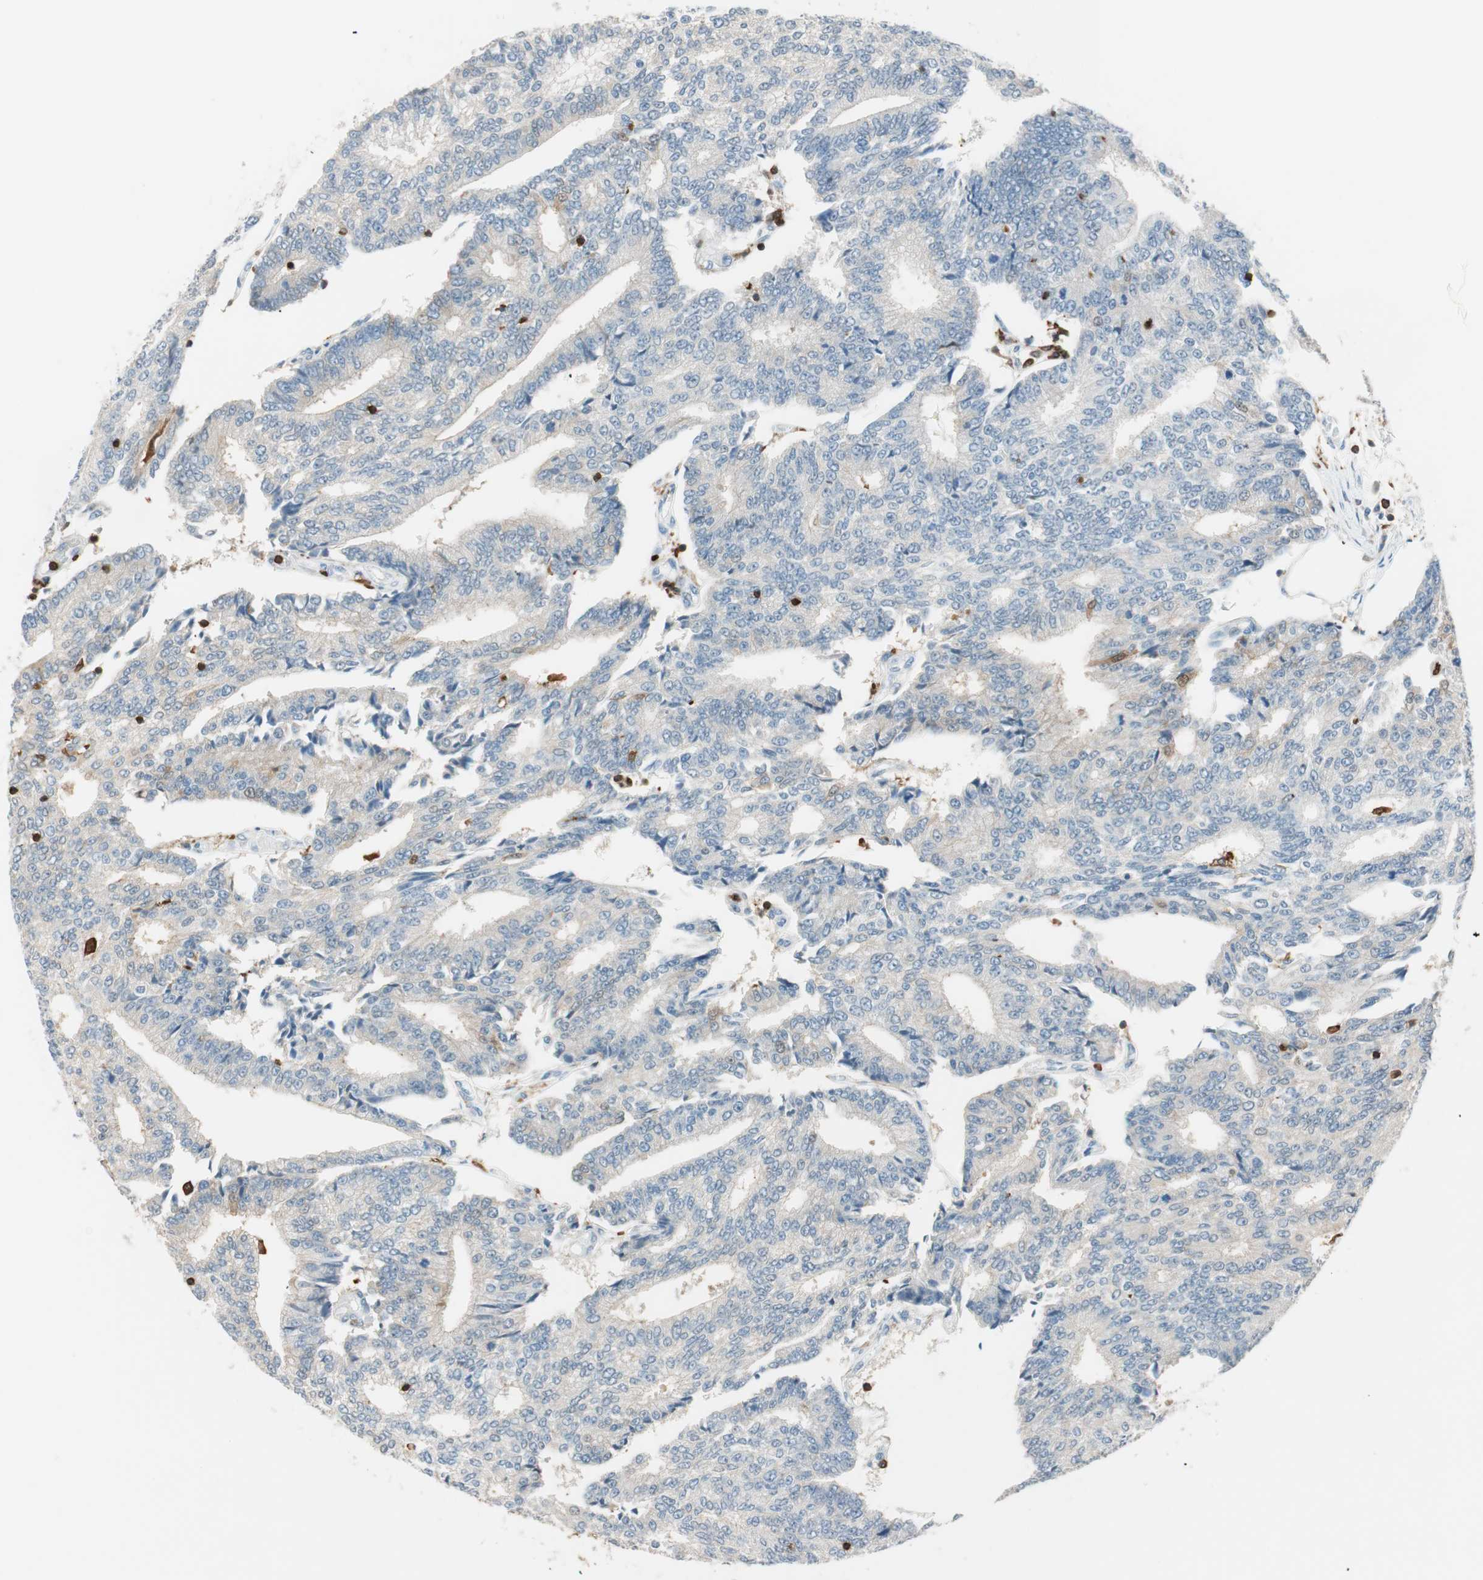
{"staining": {"intensity": "weak", "quantity": "<25%", "location": "cytoplasmic/membranous"}, "tissue": "prostate cancer", "cell_type": "Tumor cells", "image_type": "cancer", "snomed": [{"axis": "morphology", "description": "Adenocarcinoma, High grade"}, {"axis": "topography", "description": "Prostate"}], "caption": "There is no significant expression in tumor cells of prostate cancer (high-grade adenocarcinoma).", "gene": "HPGD", "patient": {"sex": "male", "age": 55}}